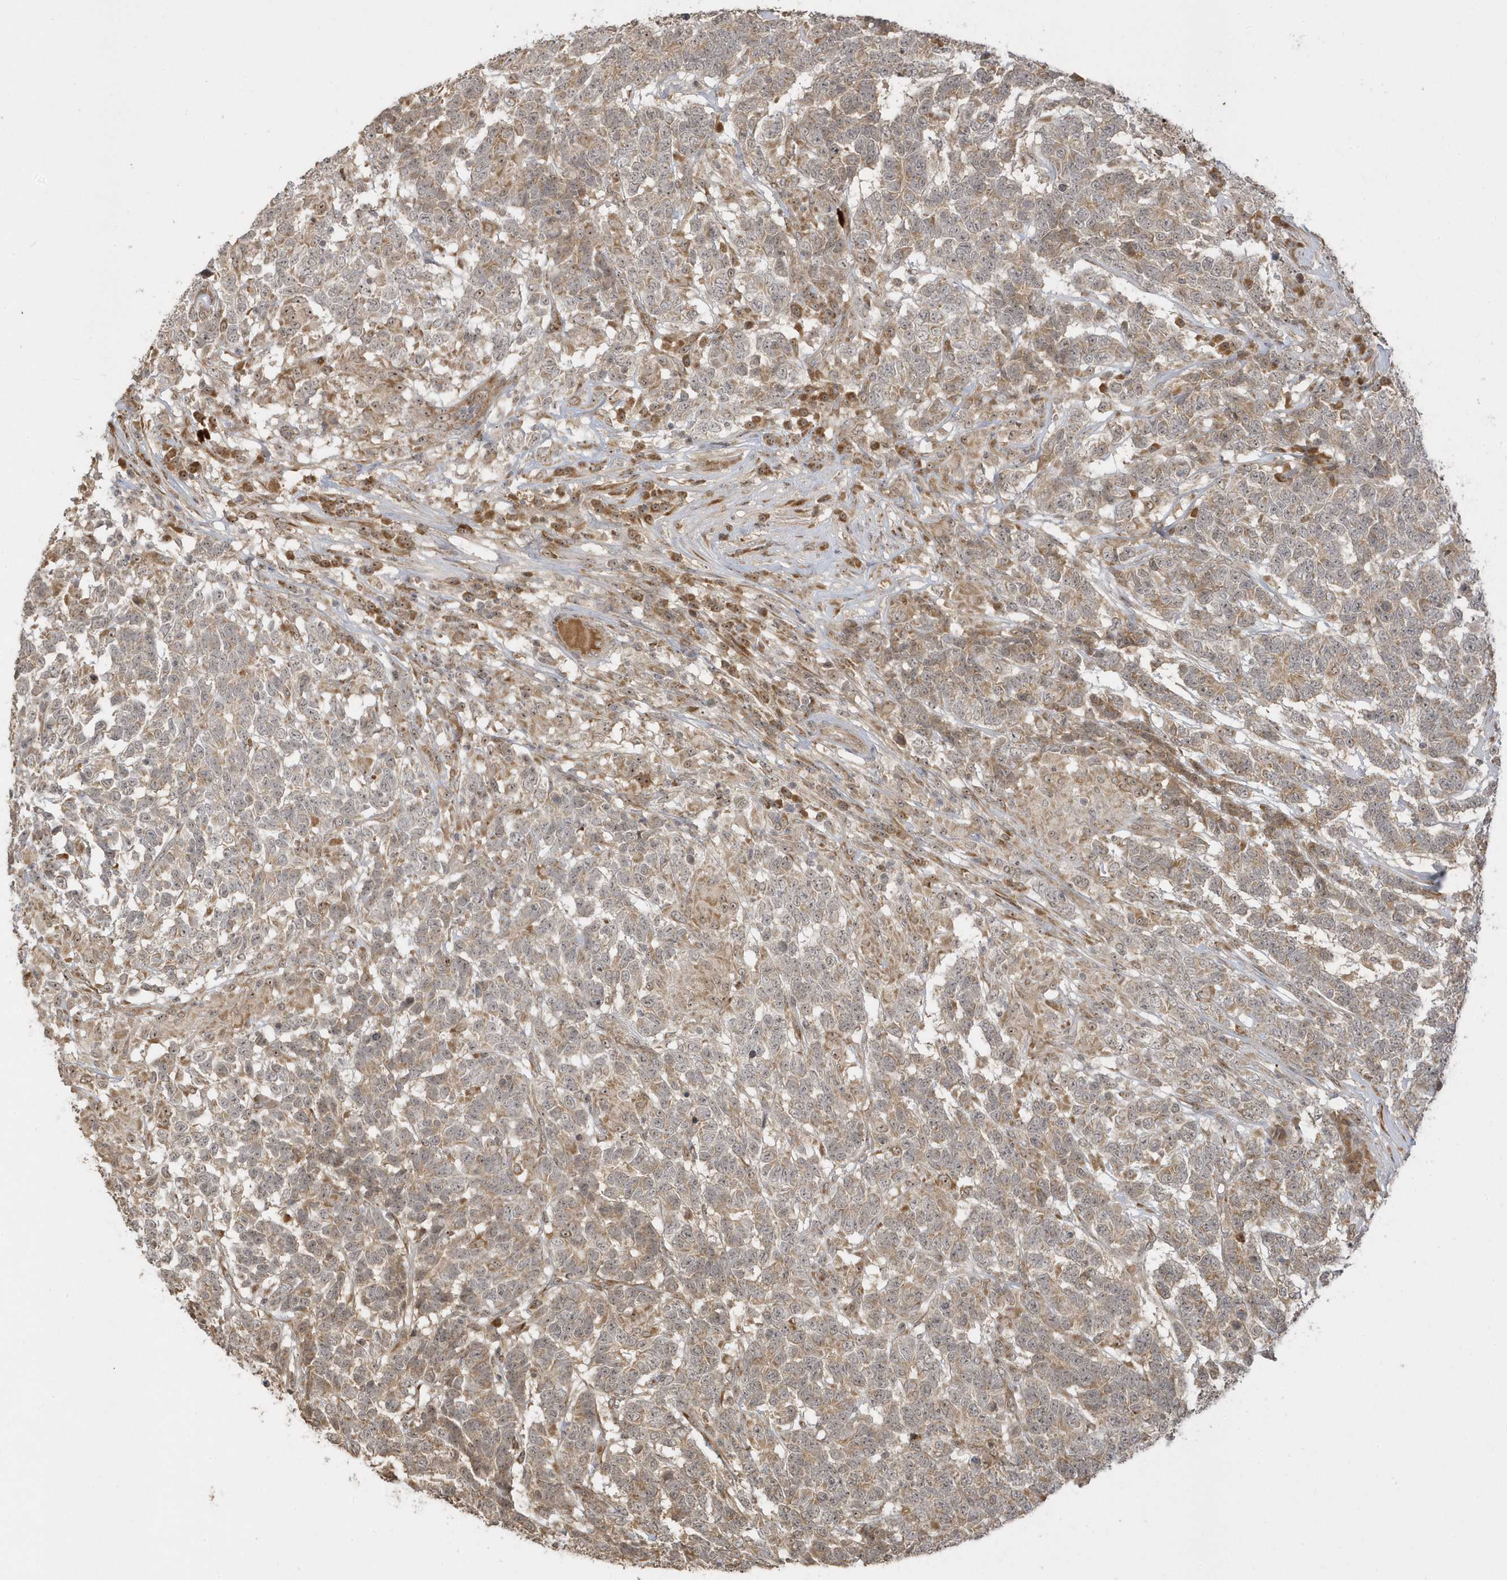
{"staining": {"intensity": "weak", "quantity": ">75%", "location": "cytoplasmic/membranous"}, "tissue": "testis cancer", "cell_type": "Tumor cells", "image_type": "cancer", "snomed": [{"axis": "morphology", "description": "Carcinoma, Embryonal, NOS"}, {"axis": "topography", "description": "Testis"}], "caption": "High-magnification brightfield microscopy of testis embryonal carcinoma stained with DAB (brown) and counterstained with hematoxylin (blue). tumor cells exhibit weak cytoplasmic/membranous expression is present in approximately>75% of cells.", "gene": "ECM2", "patient": {"sex": "male", "age": 26}}